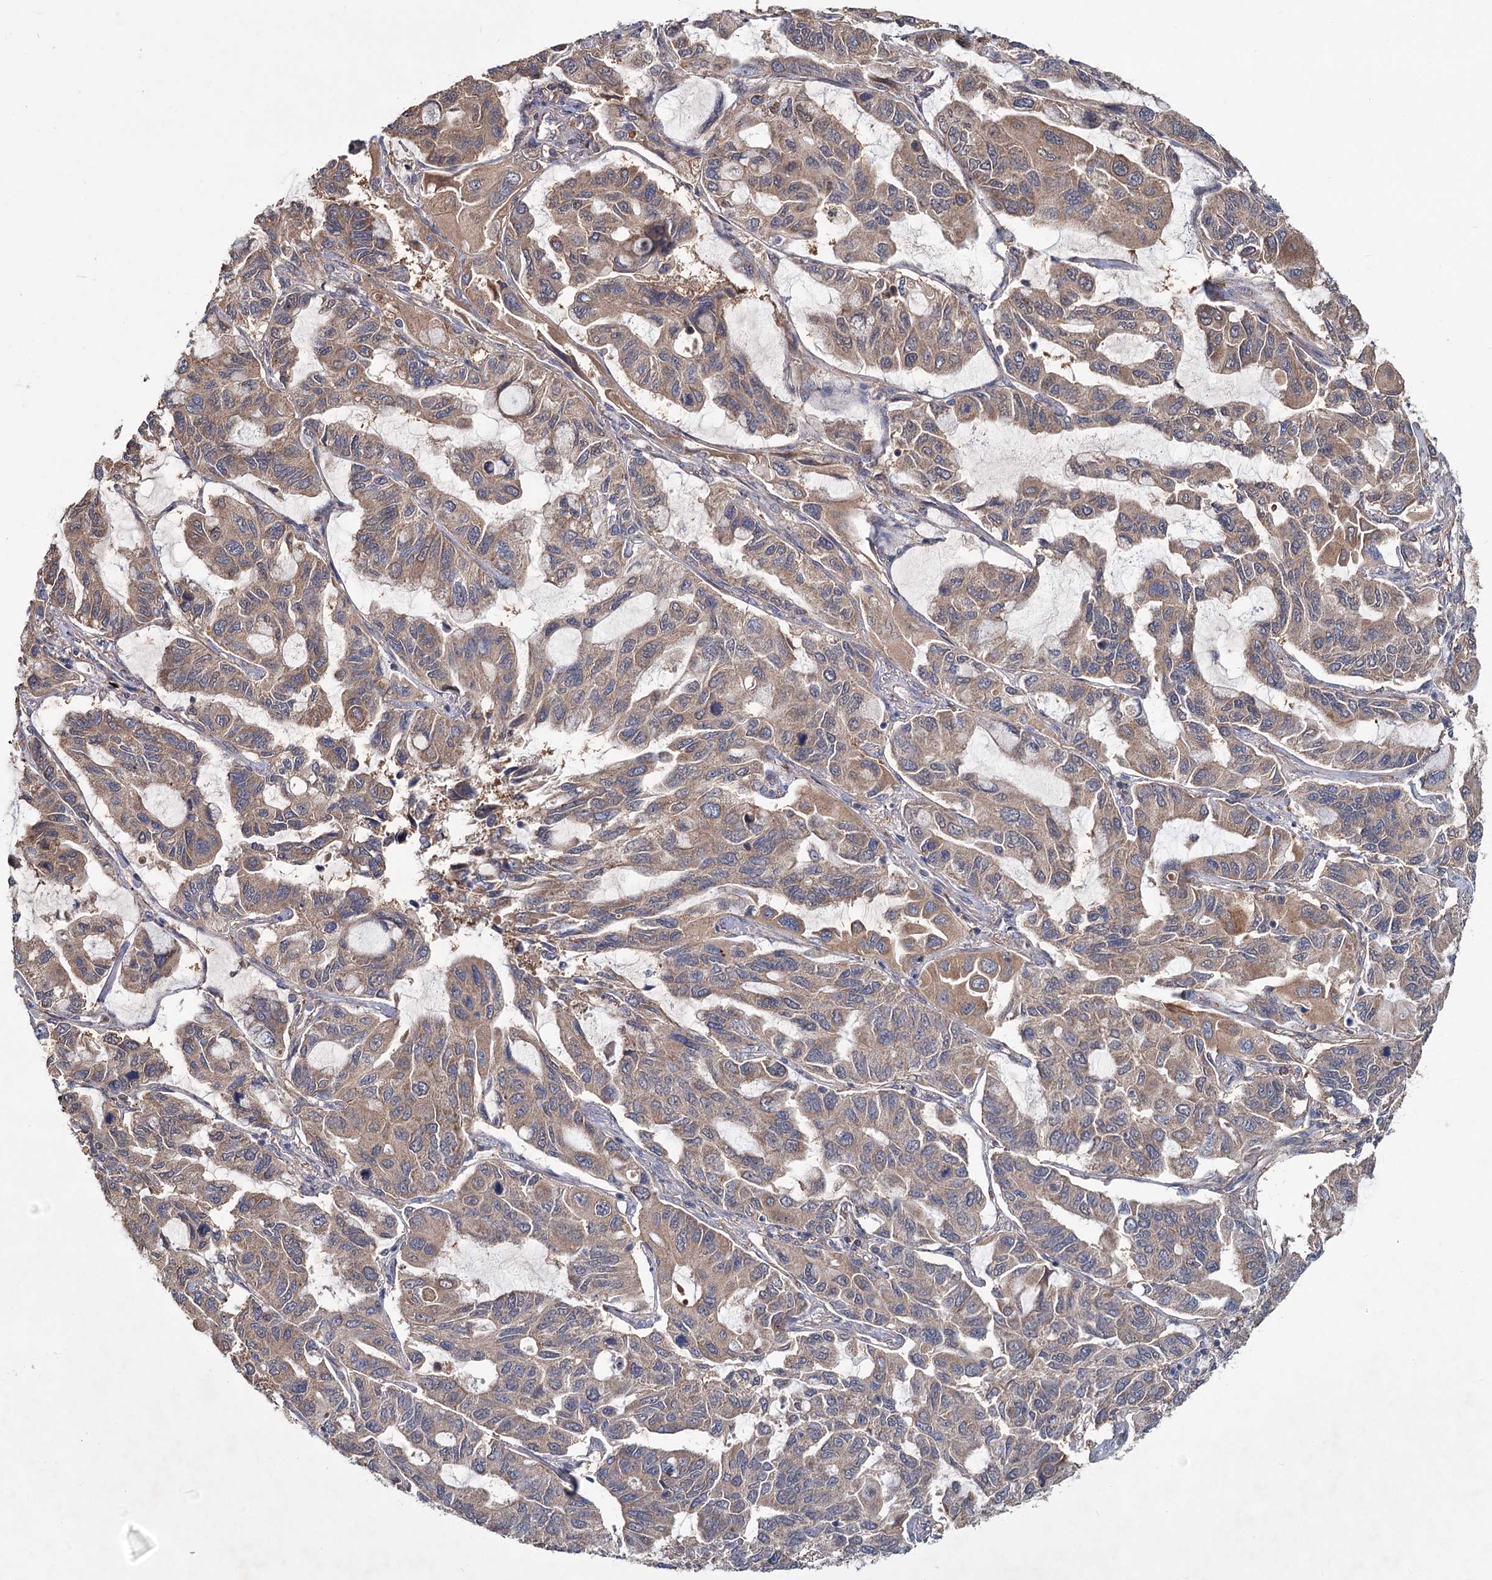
{"staining": {"intensity": "weak", "quantity": ">75%", "location": "cytoplasmic/membranous"}, "tissue": "lung cancer", "cell_type": "Tumor cells", "image_type": "cancer", "snomed": [{"axis": "morphology", "description": "Adenocarcinoma, NOS"}, {"axis": "topography", "description": "Lung"}], "caption": "Immunohistochemical staining of human lung cancer (adenocarcinoma) reveals low levels of weak cytoplasmic/membranous protein positivity in about >75% of tumor cells.", "gene": "MTRR", "patient": {"sex": "male", "age": 64}}